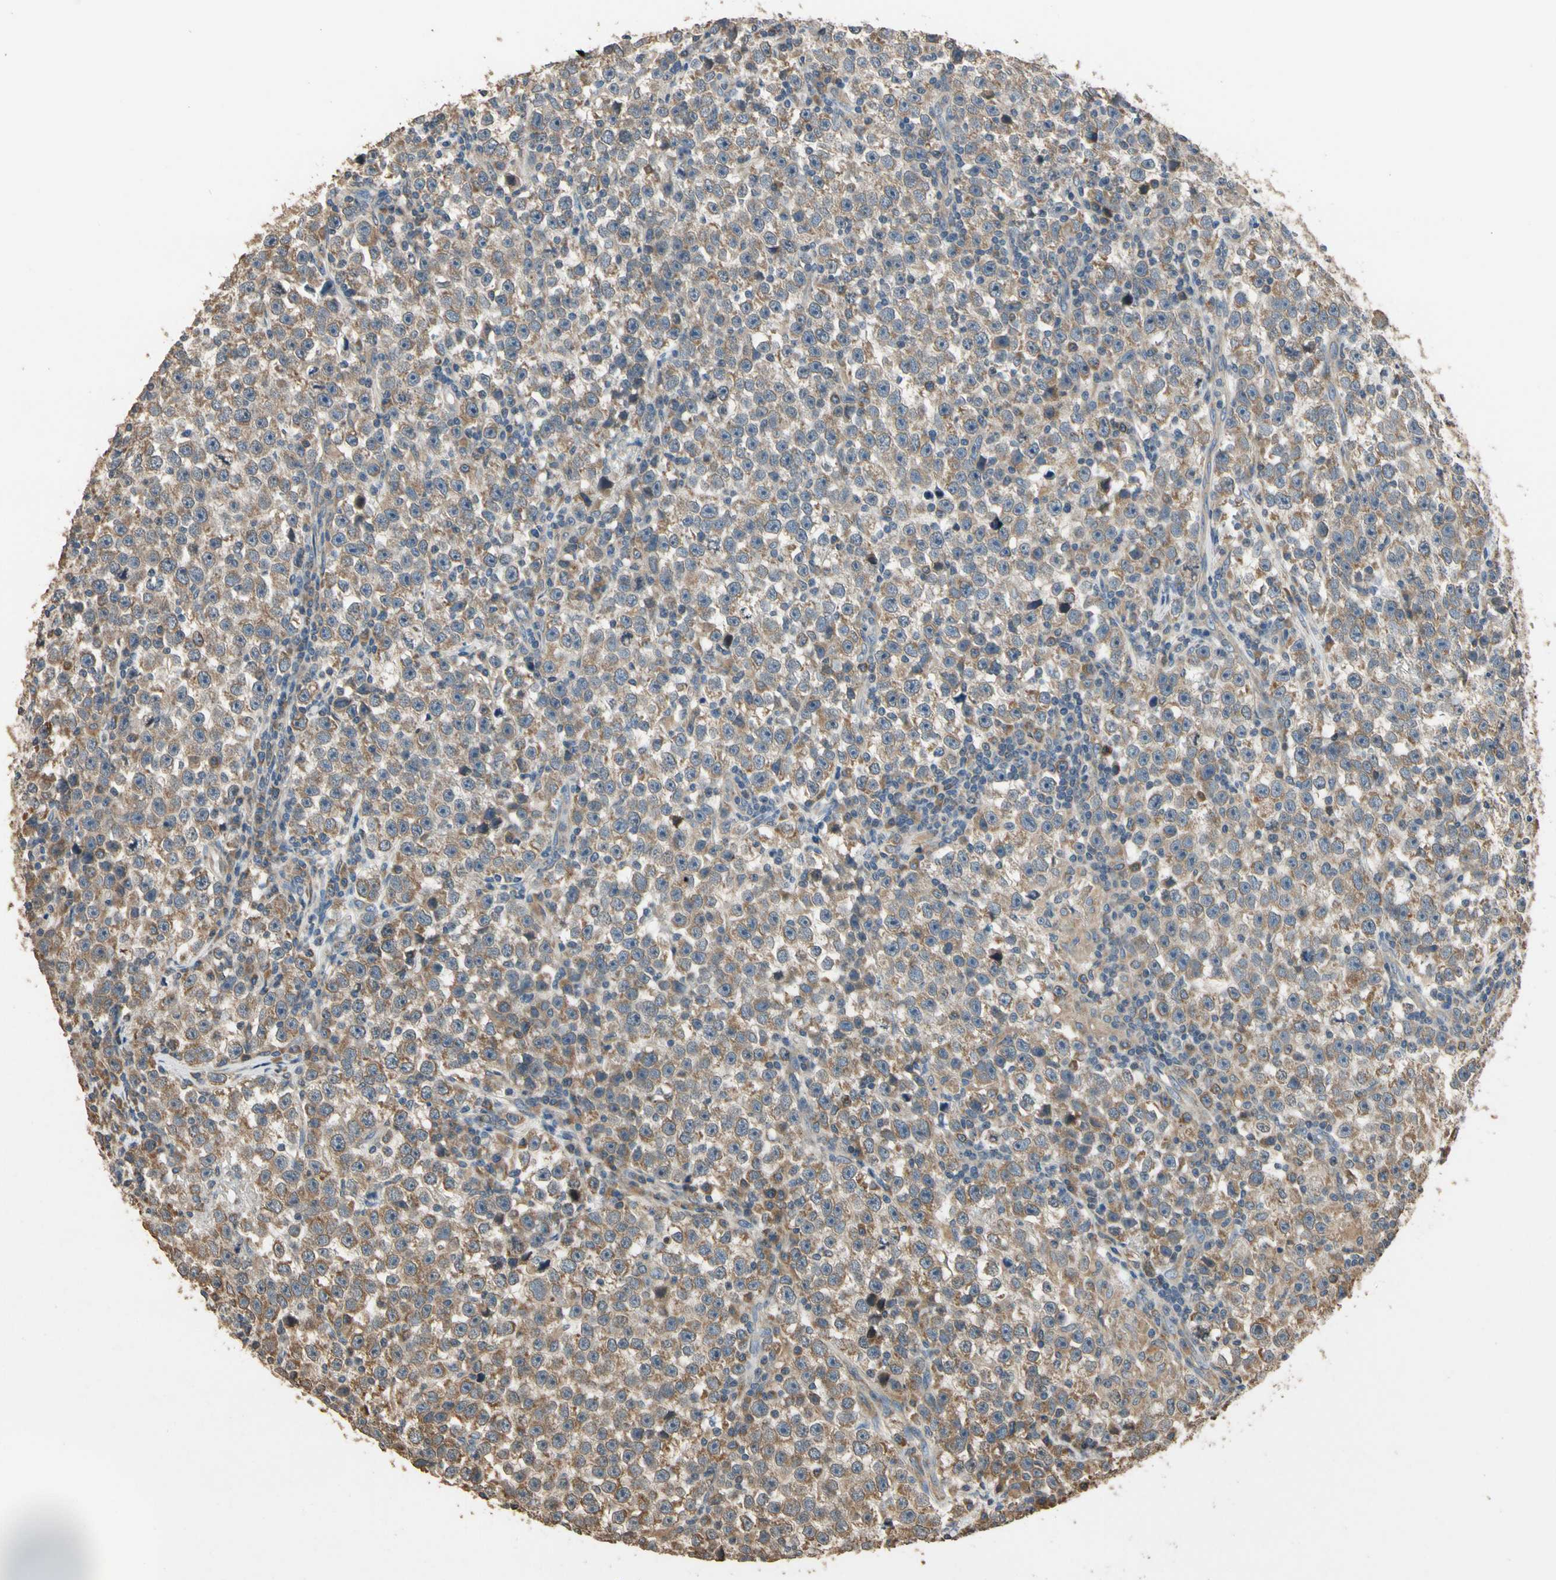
{"staining": {"intensity": "moderate", "quantity": "25%-75%", "location": "cytoplasmic/membranous"}, "tissue": "testis cancer", "cell_type": "Tumor cells", "image_type": "cancer", "snomed": [{"axis": "morphology", "description": "Seminoma, NOS"}, {"axis": "topography", "description": "Testis"}], "caption": "Seminoma (testis) tissue demonstrates moderate cytoplasmic/membranous positivity in about 25%-75% of tumor cells, visualized by immunohistochemistry.", "gene": "STX18", "patient": {"sex": "male", "age": 43}}